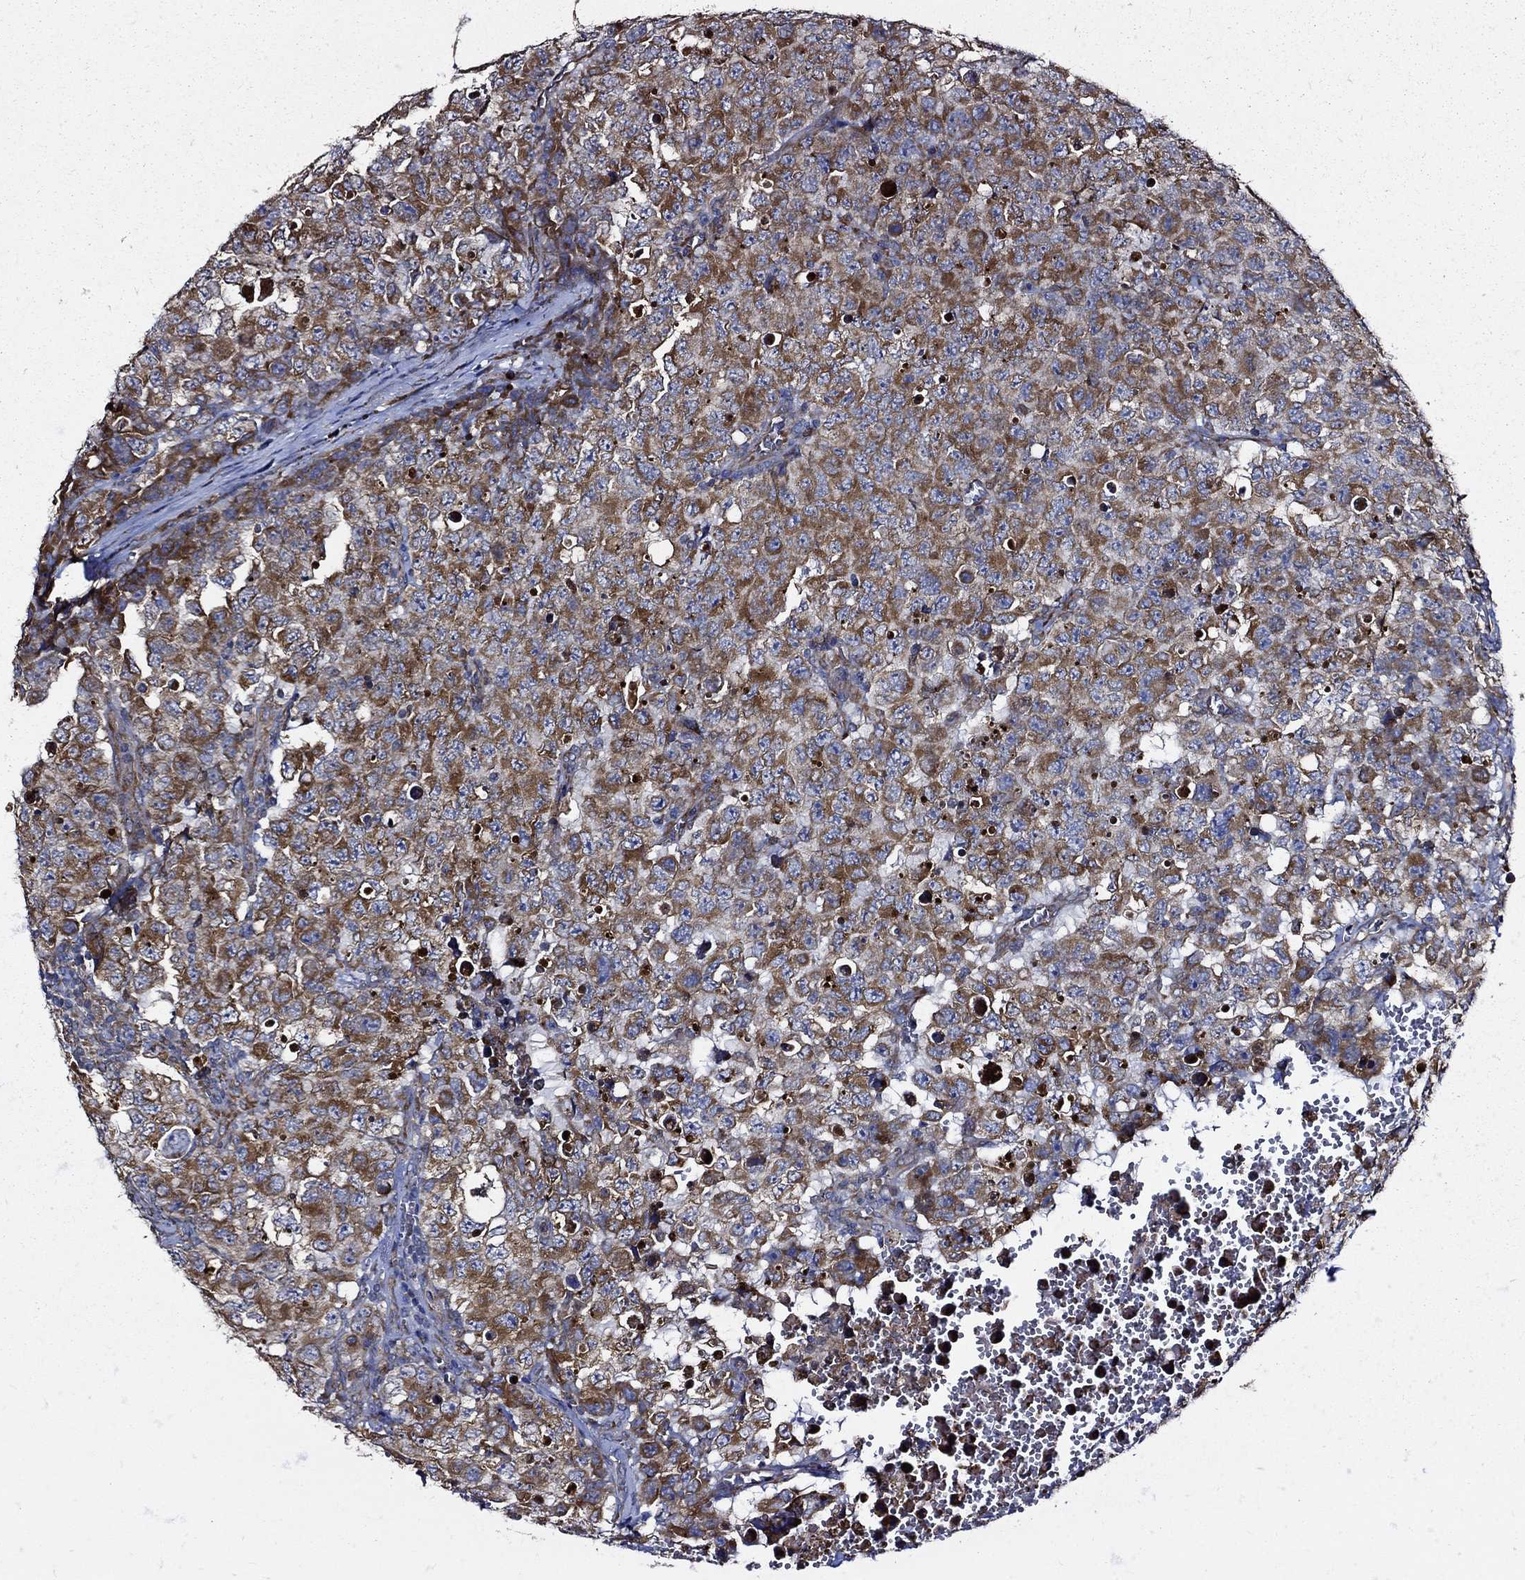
{"staining": {"intensity": "strong", "quantity": ">75%", "location": "cytoplasmic/membranous"}, "tissue": "testis cancer", "cell_type": "Tumor cells", "image_type": "cancer", "snomed": [{"axis": "morphology", "description": "Carcinoma, Embryonal, NOS"}, {"axis": "topography", "description": "Testis"}], "caption": "Strong cytoplasmic/membranous staining is identified in about >75% of tumor cells in testis embryonal carcinoma.", "gene": "PRDX4", "patient": {"sex": "male", "age": 23}}